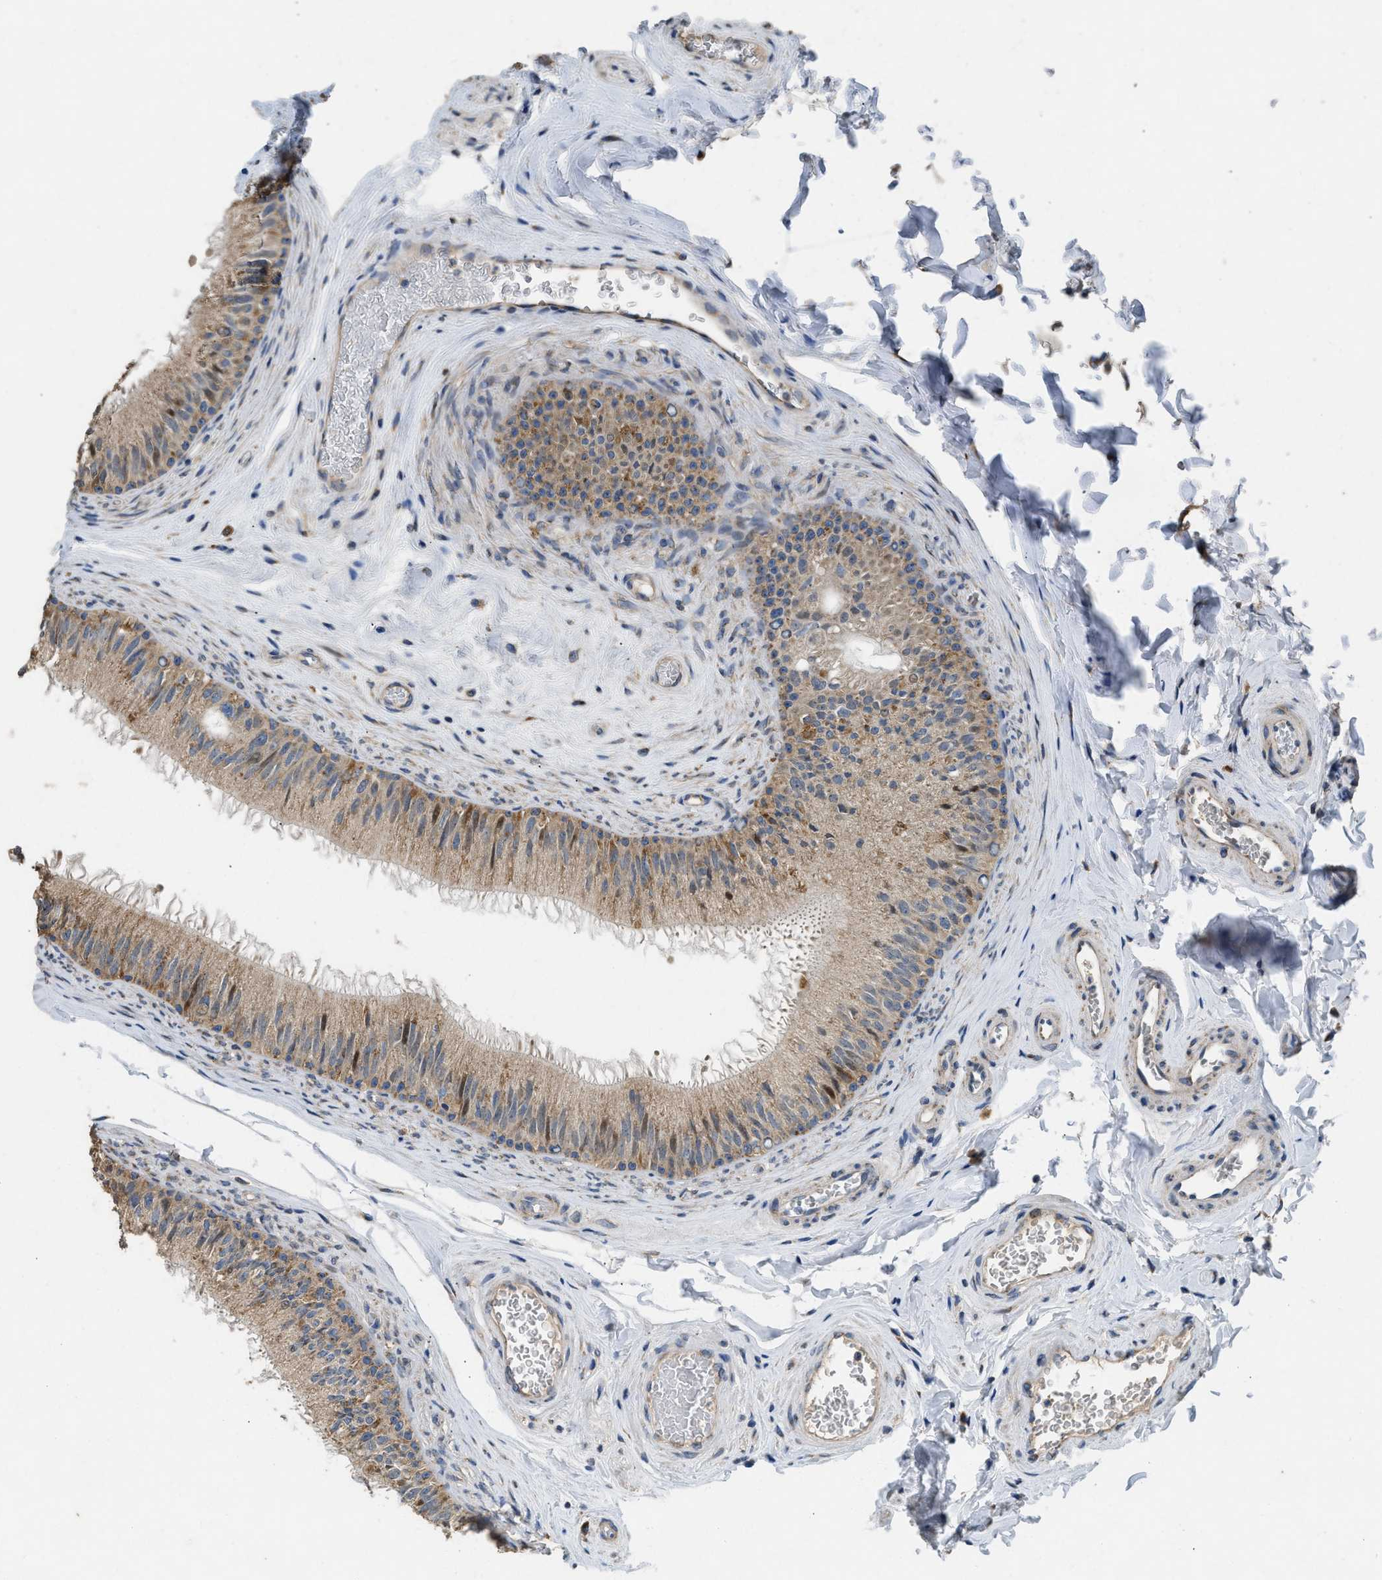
{"staining": {"intensity": "weak", "quantity": ">75%", "location": "cytoplasmic/membranous,nuclear"}, "tissue": "epididymis", "cell_type": "Glandular cells", "image_type": "normal", "snomed": [{"axis": "morphology", "description": "Normal tissue, NOS"}, {"axis": "topography", "description": "Testis"}, {"axis": "topography", "description": "Epididymis"}], "caption": "Protein analysis of benign epididymis demonstrates weak cytoplasmic/membranous,nuclear expression in about >75% of glandular cells. (brown staining indicates protein expression, while blue staining denotes nuclei).", "gene": "TMEM150A", "patient": {"sex": "male", "age": 36}}